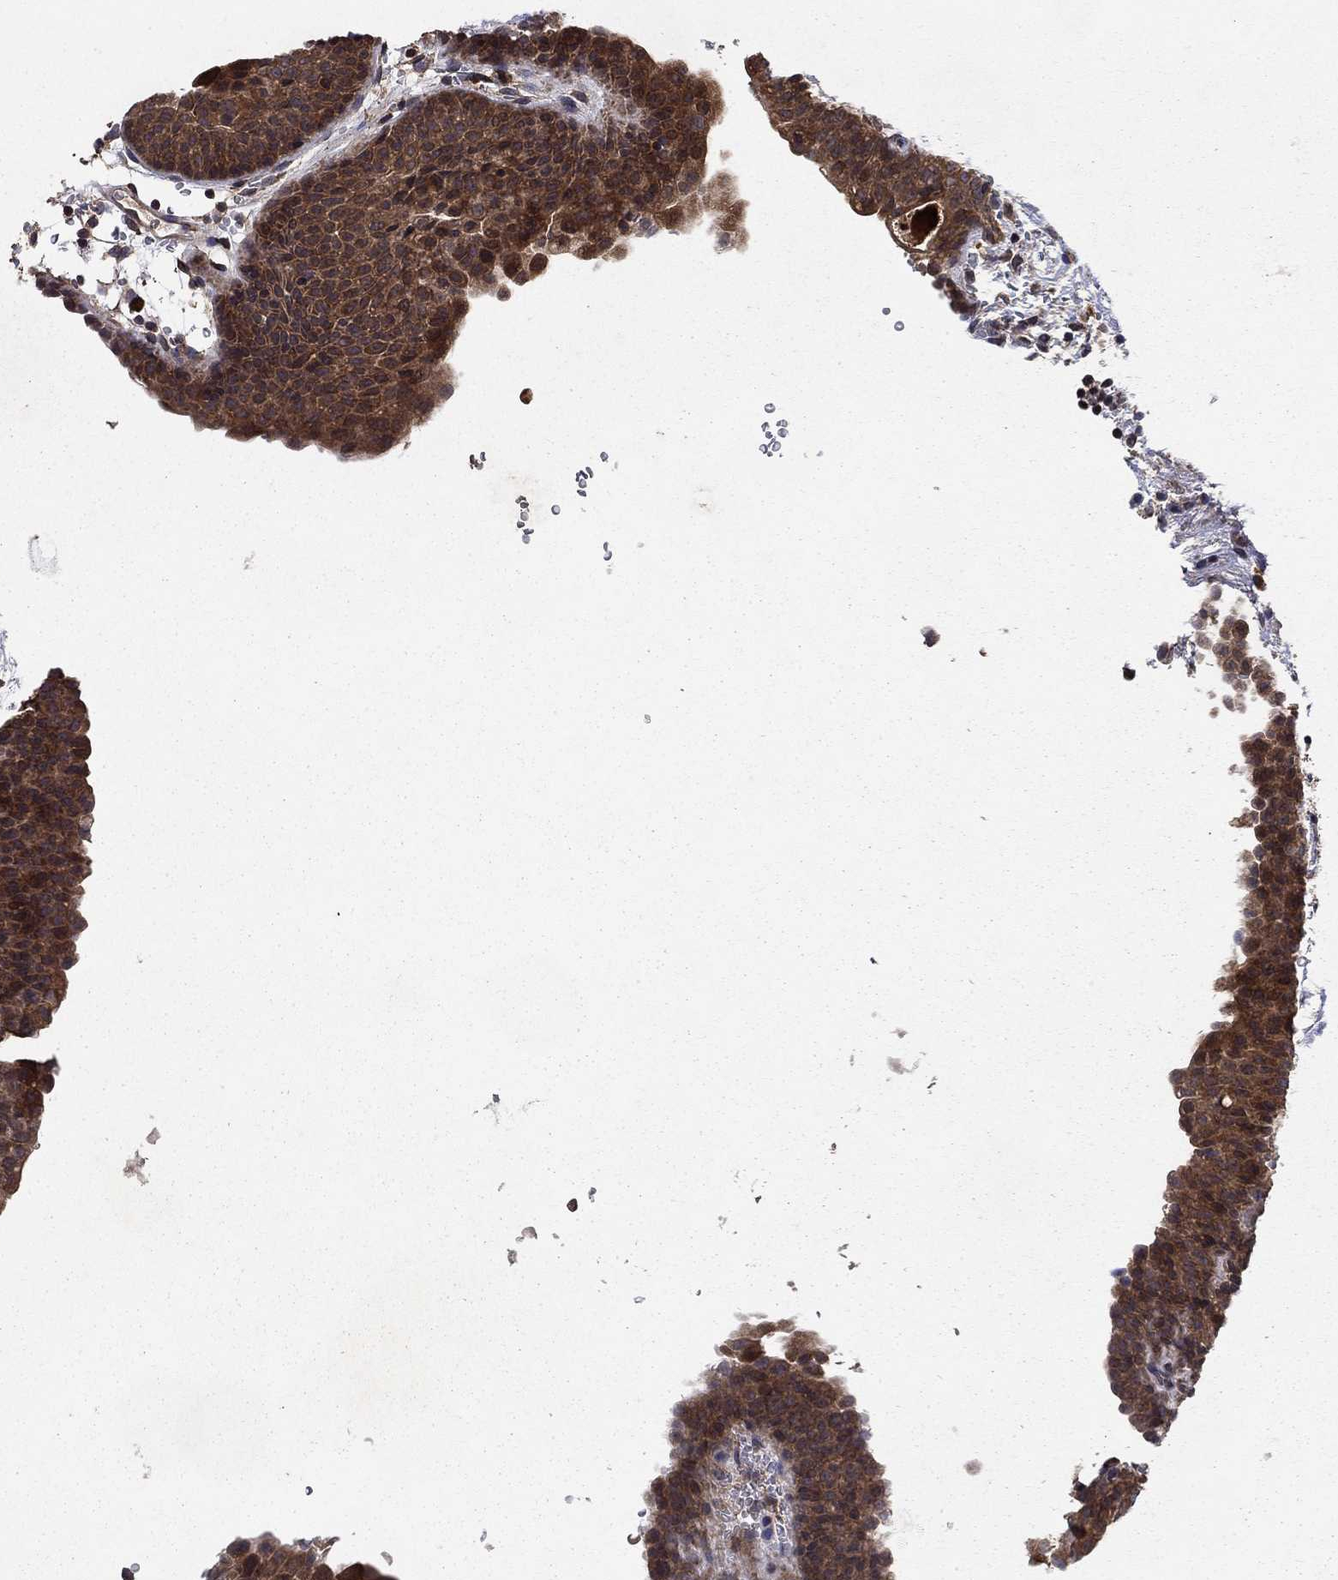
{"staining": {"intensity": "strong", "quantity": ">75%", "location": "cytoplasmic/membranous"}, "tissue": "urinary bladder", "cell_type": "Urothelial cells", "image_type": "normal", "snomed": [{"axis": "morphology", "description": "Normal tissue, NOS"}, {"axis": "topography", "description": "Urinary bladder"}], "caption": "The histopathology image reveals immunohistochemical staining of unremarkable urinary bladder. There is strong cytoplasmic/membranous positivity is identified in about >75% of urothelial cells. The staining was performed using DAB to visualize the protein expression in brown, while the nuclei were stained in blue with hematoxylin (Magnification: 20x).", "gene": "BABAM2", "patient": {"sex": "male", "age": 37}}